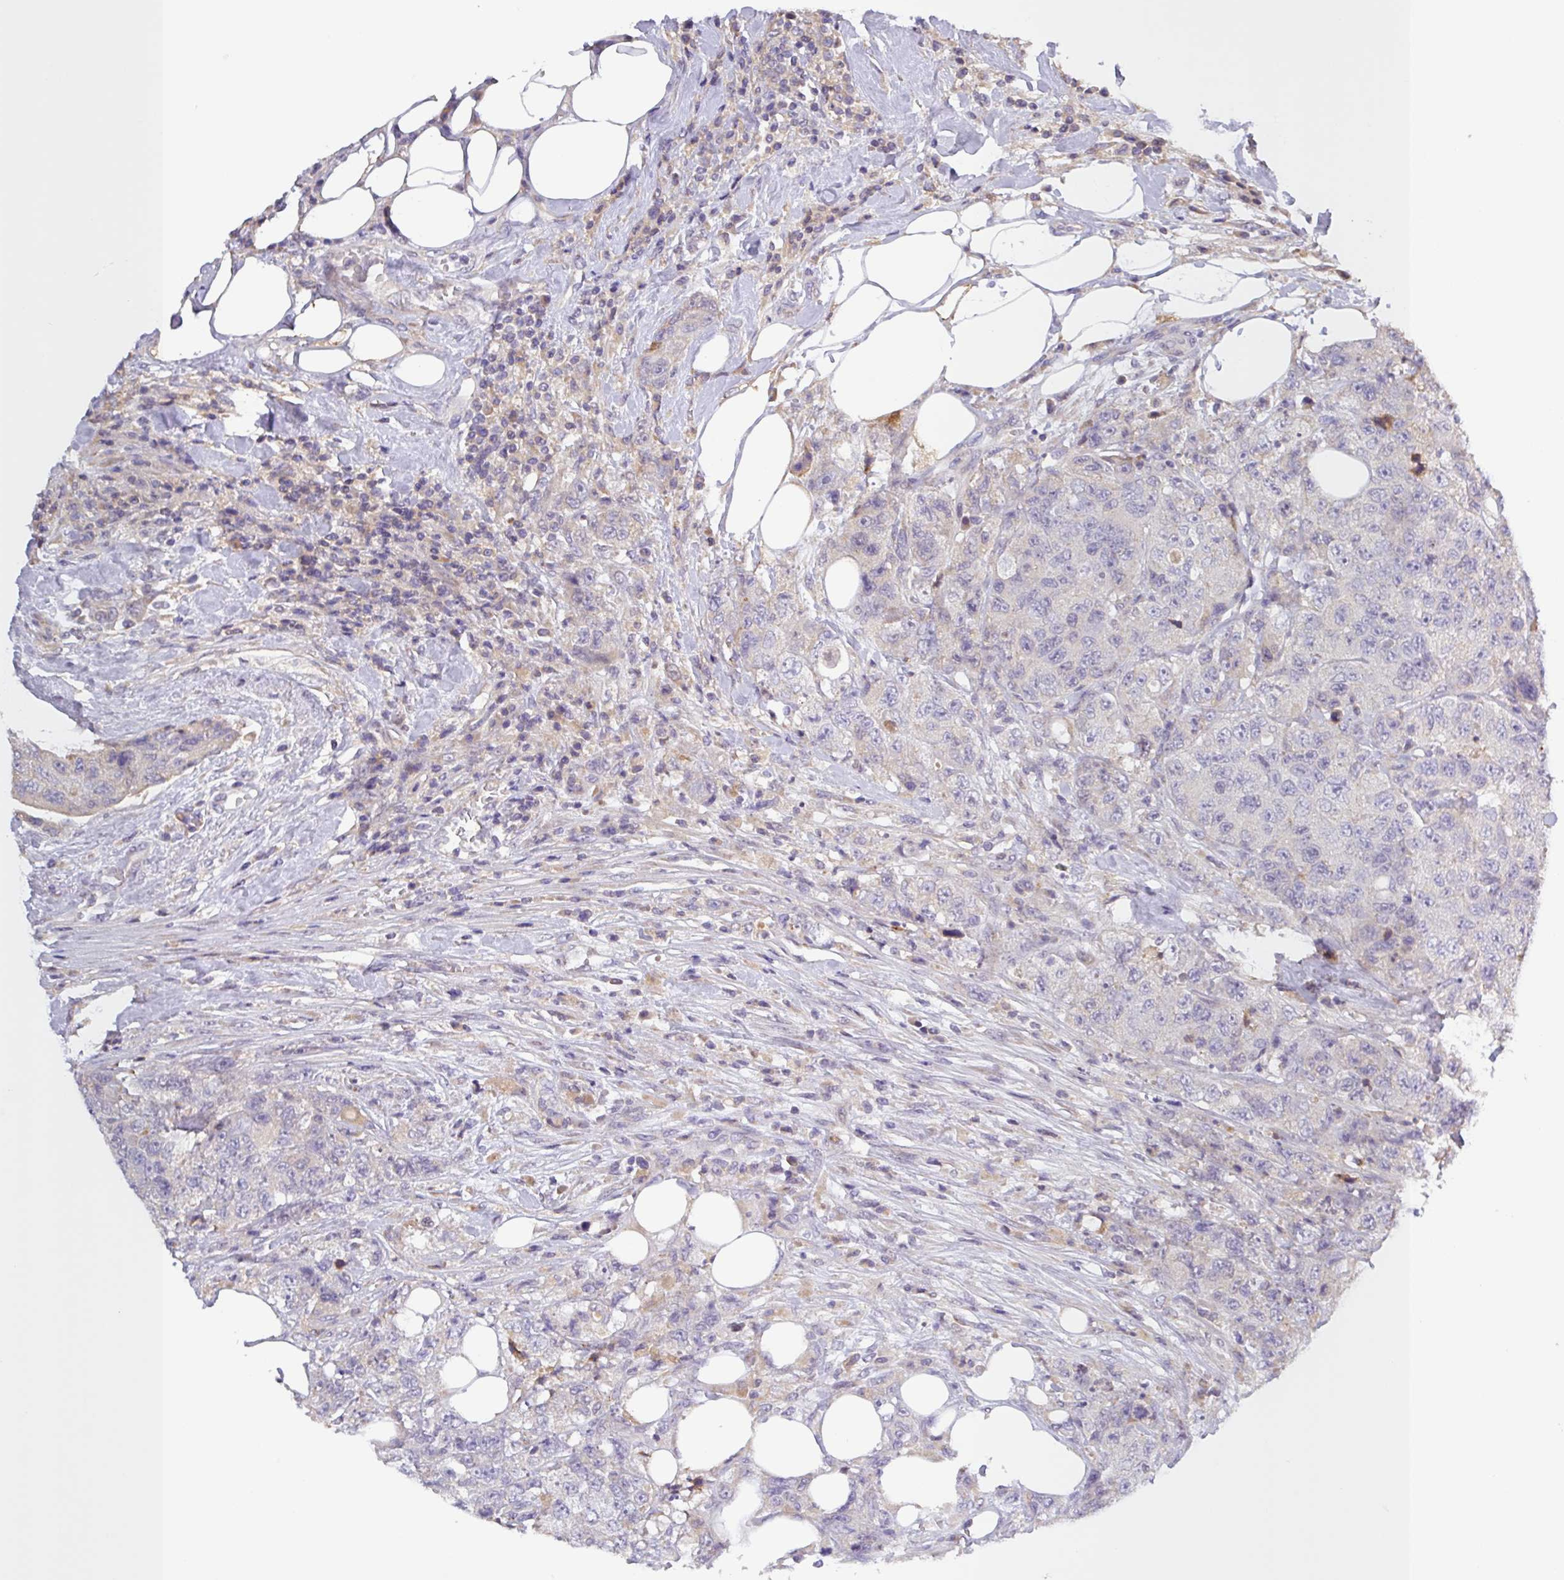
{"staining": {"intensity": "negative", "quantity": "none", "location": "none"}, "tissue": "urothelial cancer", "cell_type": "Tumor cells", "image_type": "cancer", "snomed": [{"axis": "morphology", "description": "Urothelial carcinoma, High grade"}, {"axis": "topography", "description": "Urinary bladder"}], "caption": "The image shows no staining of tumor cells in high-grade urothelial carcinoma.", "gene": "SFTPB", "patient": {"sex": "female", "age": 78}}